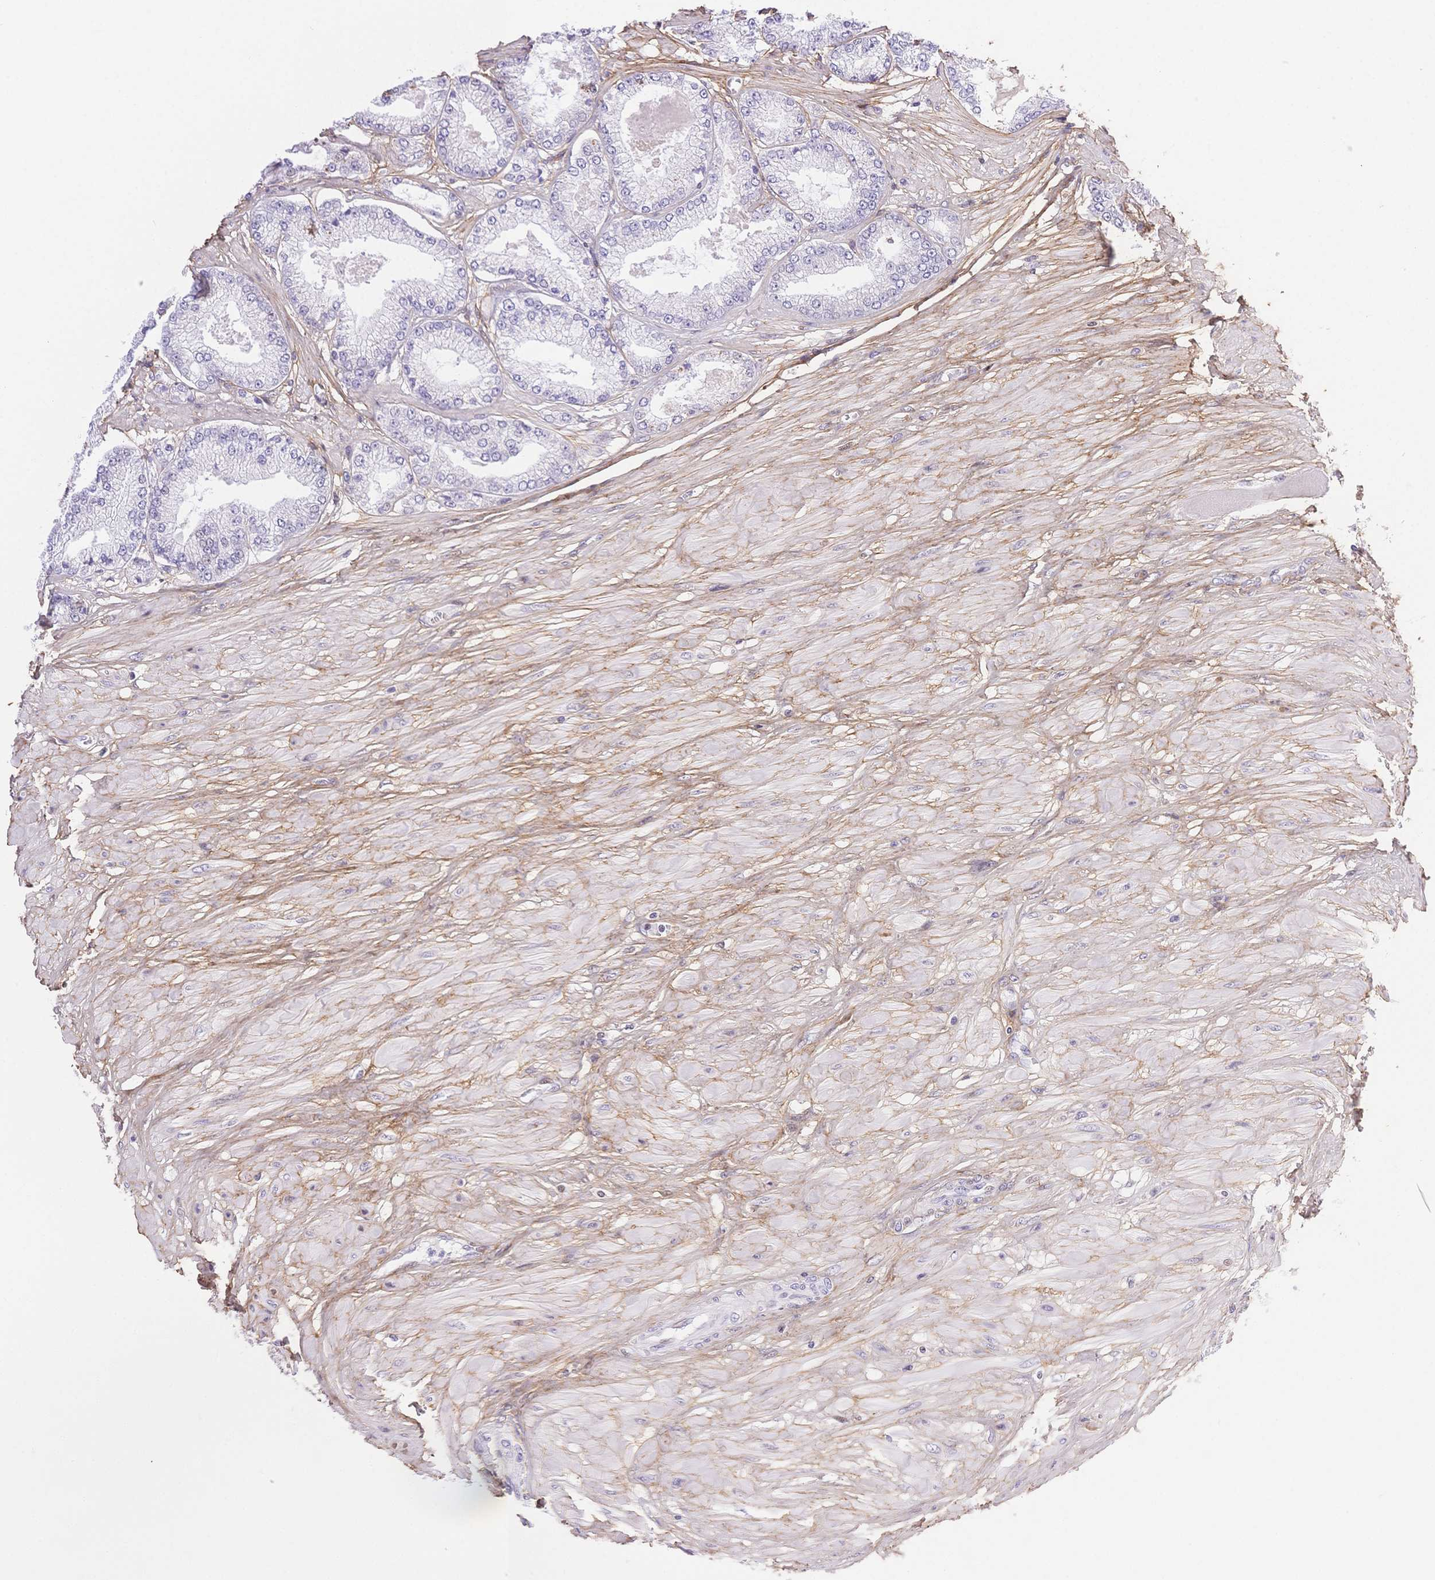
{"staining": {"intensity": "negative", "quantity": "none", "location": "none"}, "tissue": "prostate cancer", "cell_type": "Tumor cells", "image_type": "cancer", "snomed": [{"axis": "morphology", "description": "Adenocarcinoma, Low grade"}, {"axis": "topography", "description": "Prostate"}], "caption": "Prostate low-grade adenocarcinoma was stained to show a protein in brown. There is no significant staining in tumor cells. Nuclei are stained in blue.", "gene": "PDZD2", "patient": {"sex": "male", "age": 55}}